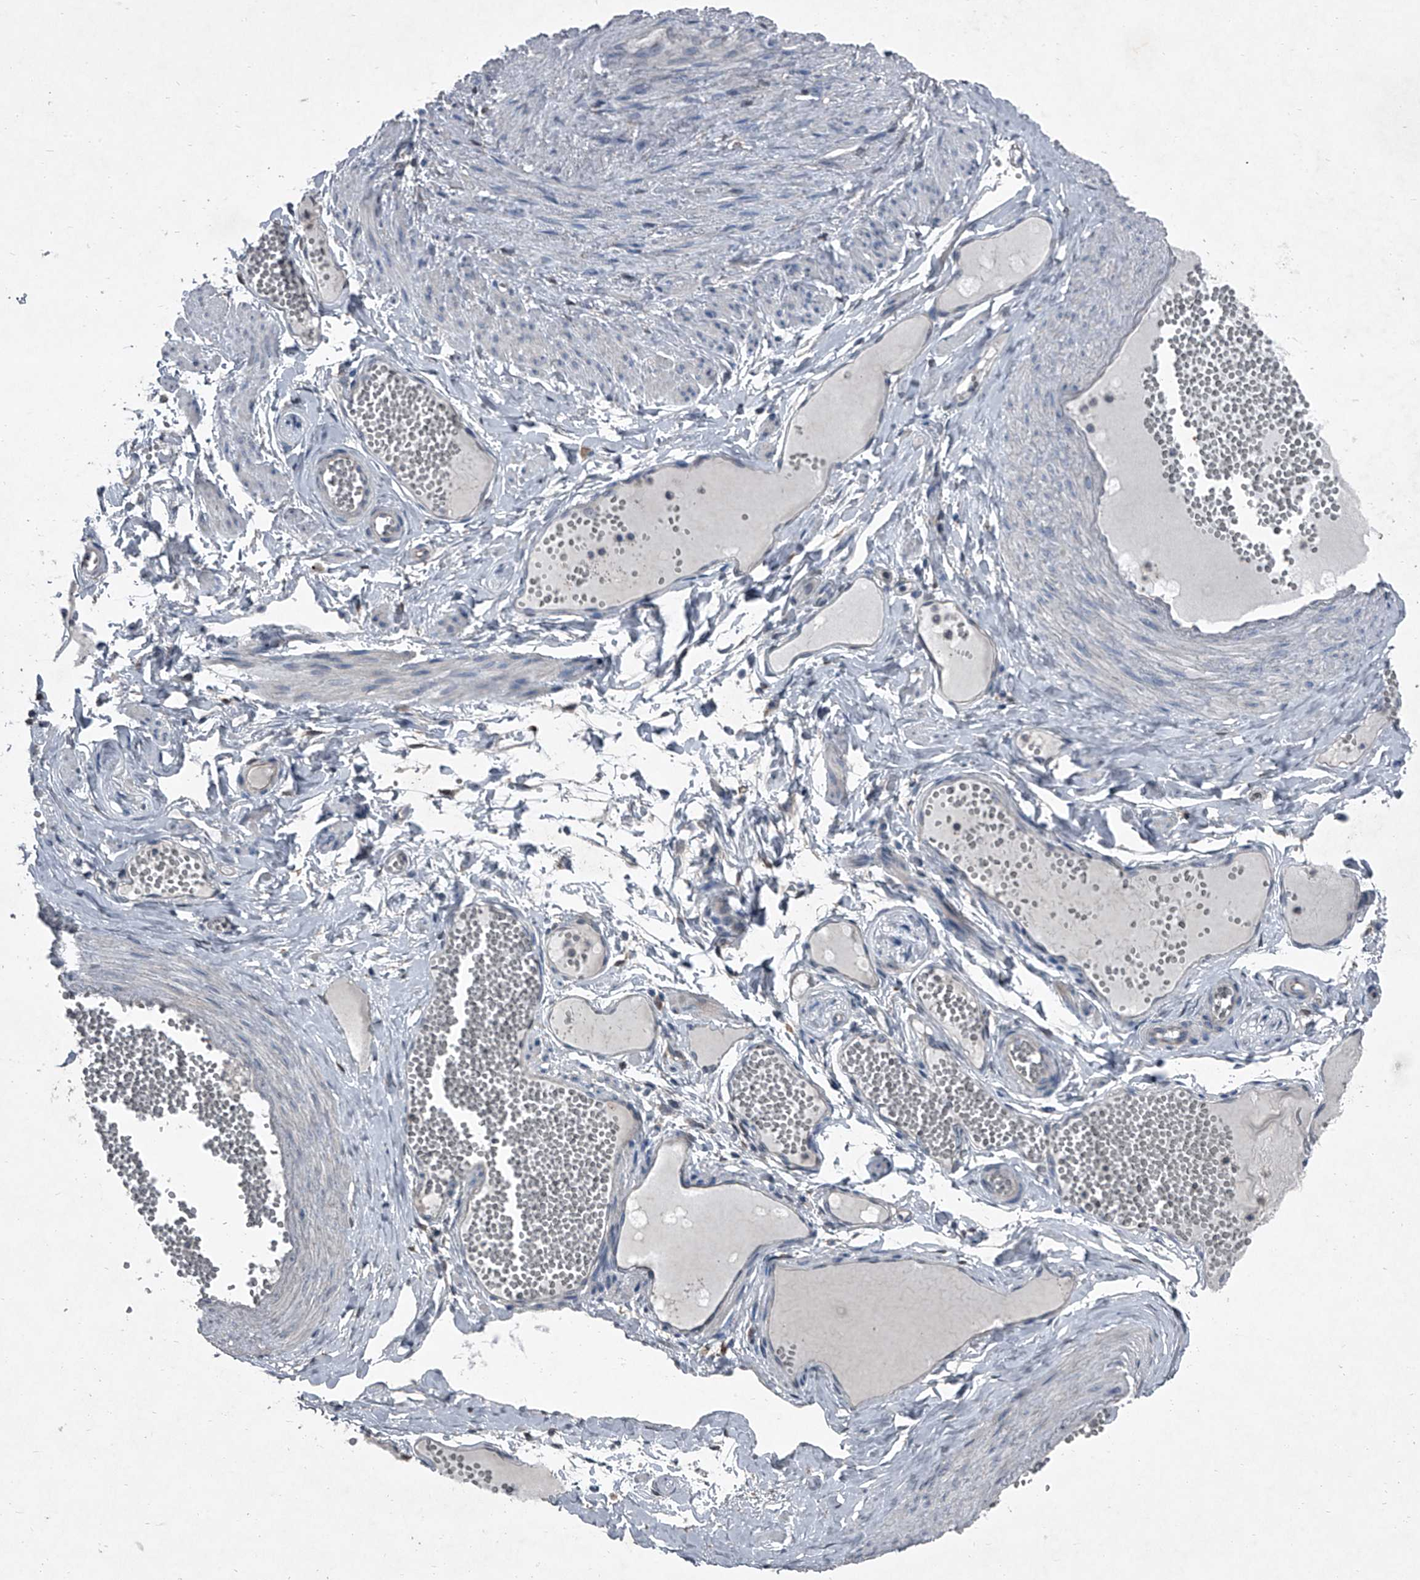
{"staining": {"intensity": "negative", "quantity": "none", "location": "none"}, "tissue": "adipose tissue", "cell_type": "Adipocytes", "image_type": "normal", "snomed": [{"axis": "morphology", "description": "Normal tissue, NOS"}, {"axis": "topography", "description": "Smooth muscle"}, {"axis": "topography", "description": "Peripheral nerve tissue"}], "caption": "Adipocytes show no significant staining in normal adipose tissue. (DAB (3,3'-diaminobenzidine) immunohistochemistry visualized using brightfield microscopy, high magnification).", "gene": "HEPHL1", "patient": {"sex": "female", "age": 39}}